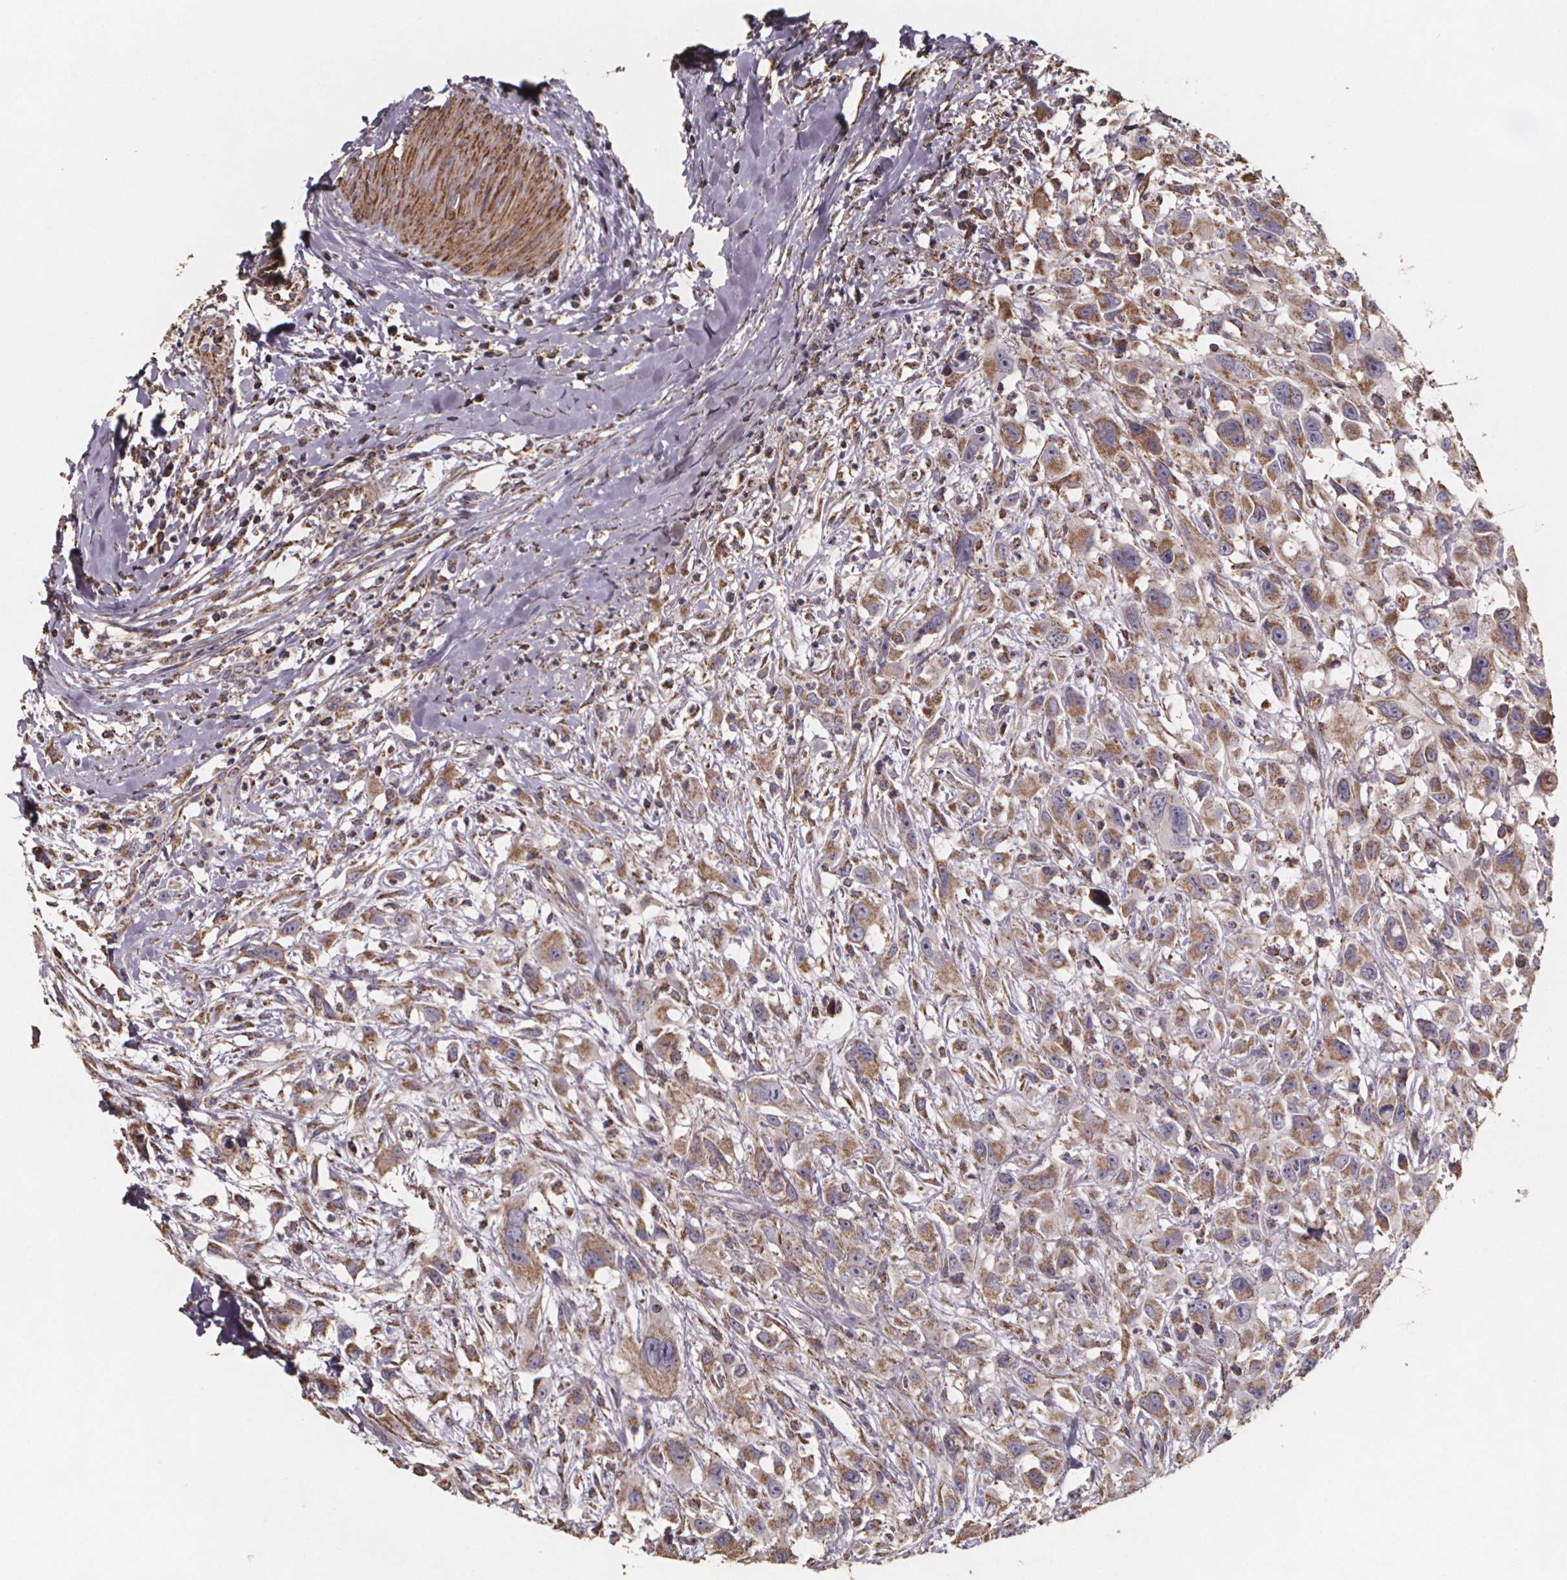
{"staining": {"intensity": "moderate", "quantity": ">75%", "location": "cytoplasmic/membranous"}, "tissue": "head and neck cancer", "cell_type": "Tumor cells", "image_type": "cancer", "snomed": [{"axis": "morphology", "description": "Squamous cell carcinoma, NOS"}, {"axis": "morphology", "description": "Squamous cell carcinoma, metastatic, NOS"}, {"axis": "topography", "description": "Oral tissue"}, {"axis": "topography", "description": "Head-Neck"}], "caption": "Protein staining demonstrates moderate cytoplasmic/membranous staining in approximately >75% of tumor cells in head and neck cancer (squamous cell carcinoma).", "gene": "SLC35D2", "patient": {"sex": "female", "age": 85}}